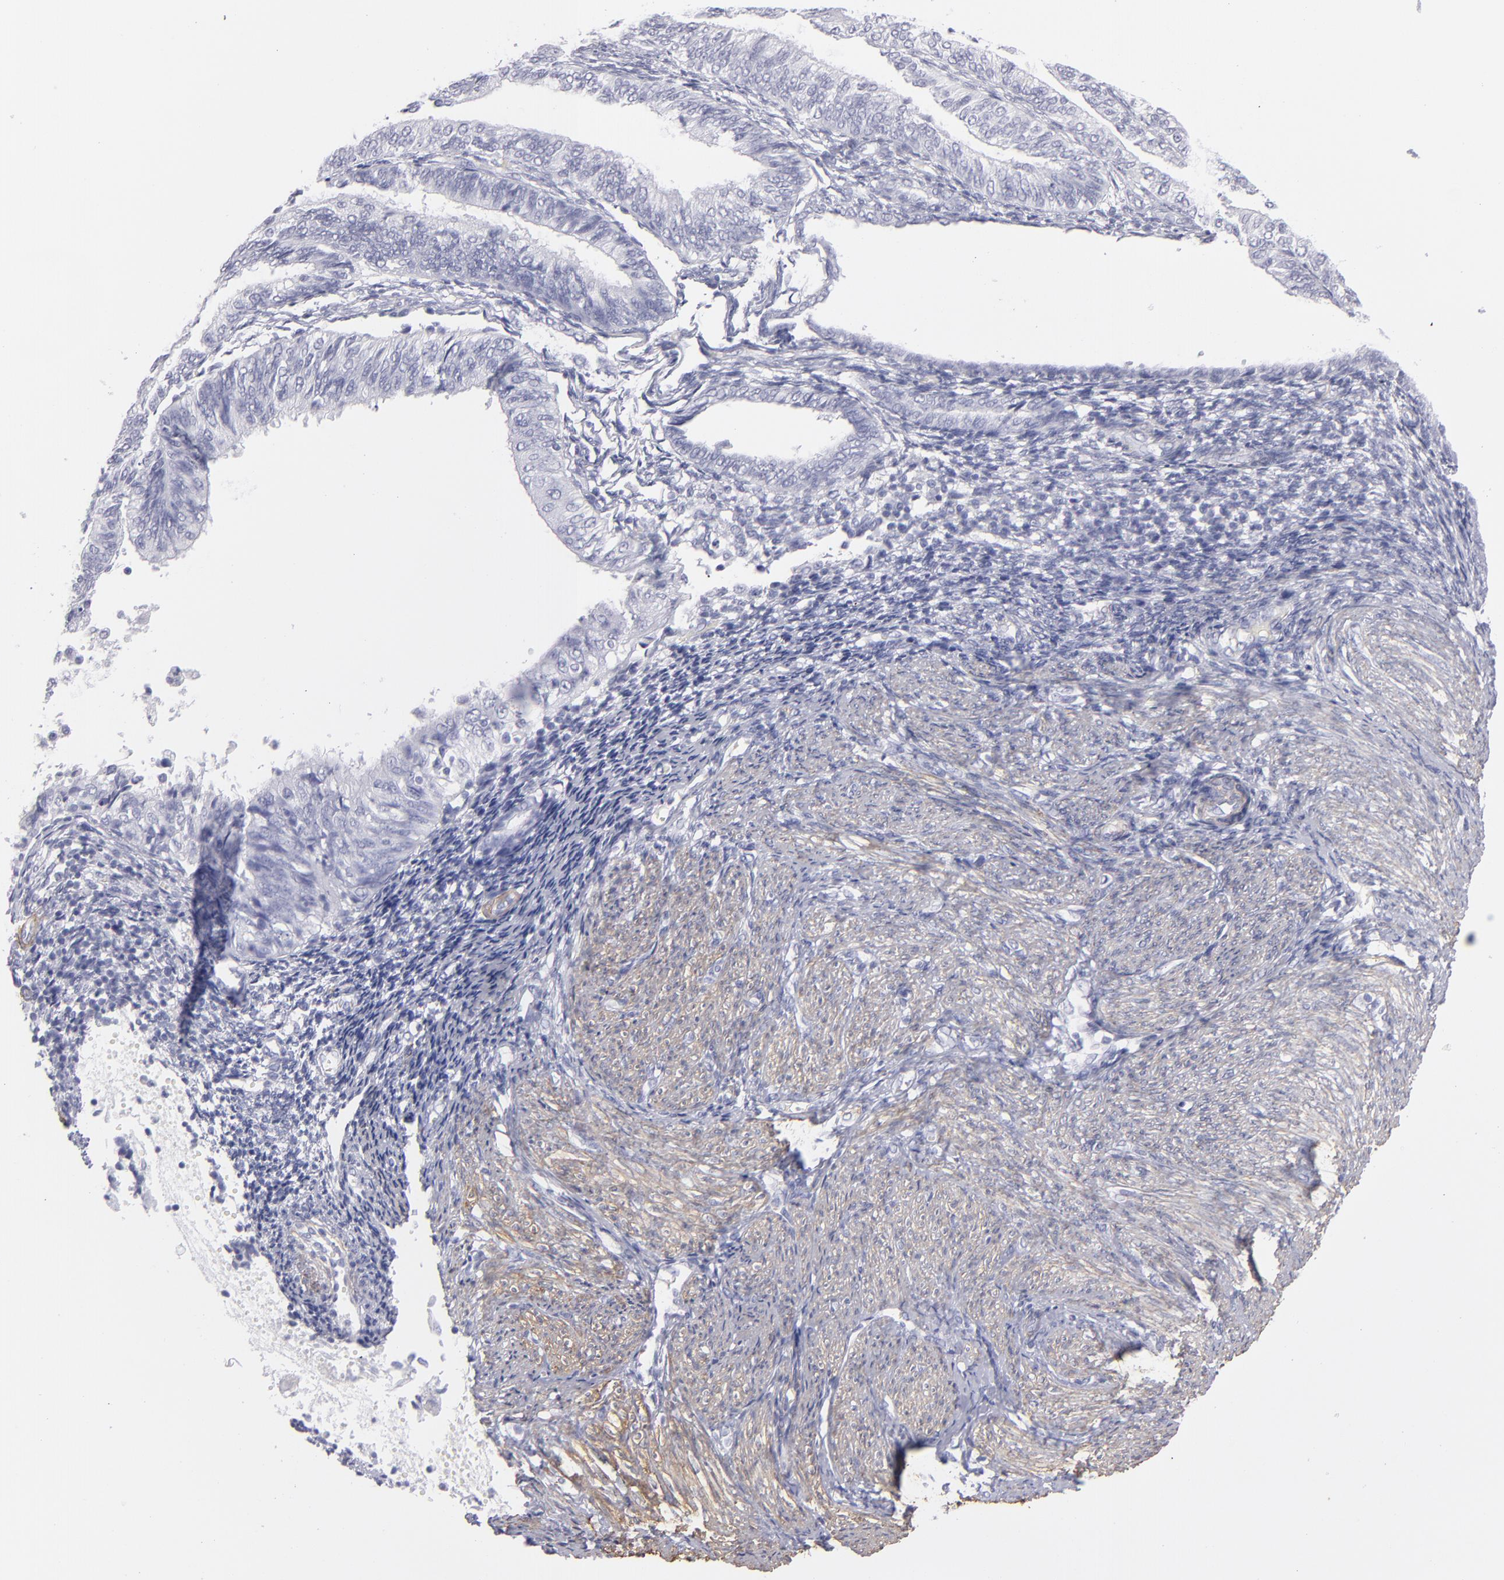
{"staining": {"intensity": "negative", "quantity": "none", "location": "none"}, "tissue": "endometrial cancer", "cell_type": "Tumor cells", "image_type": "cancer", "snomed": [{"axis": "morphology", "description": "Adenocarcinoma, NOS"}, {"axis": "topography", "description": "Endometrium"}], "caption": "This is an immunohistochemistry photomicrograph of human endometrial cancer (adenocarcinoma). There is no positivity in tumor cells.", "gene": "MYH11", "patient": {"sex": "female", "age": 55}}